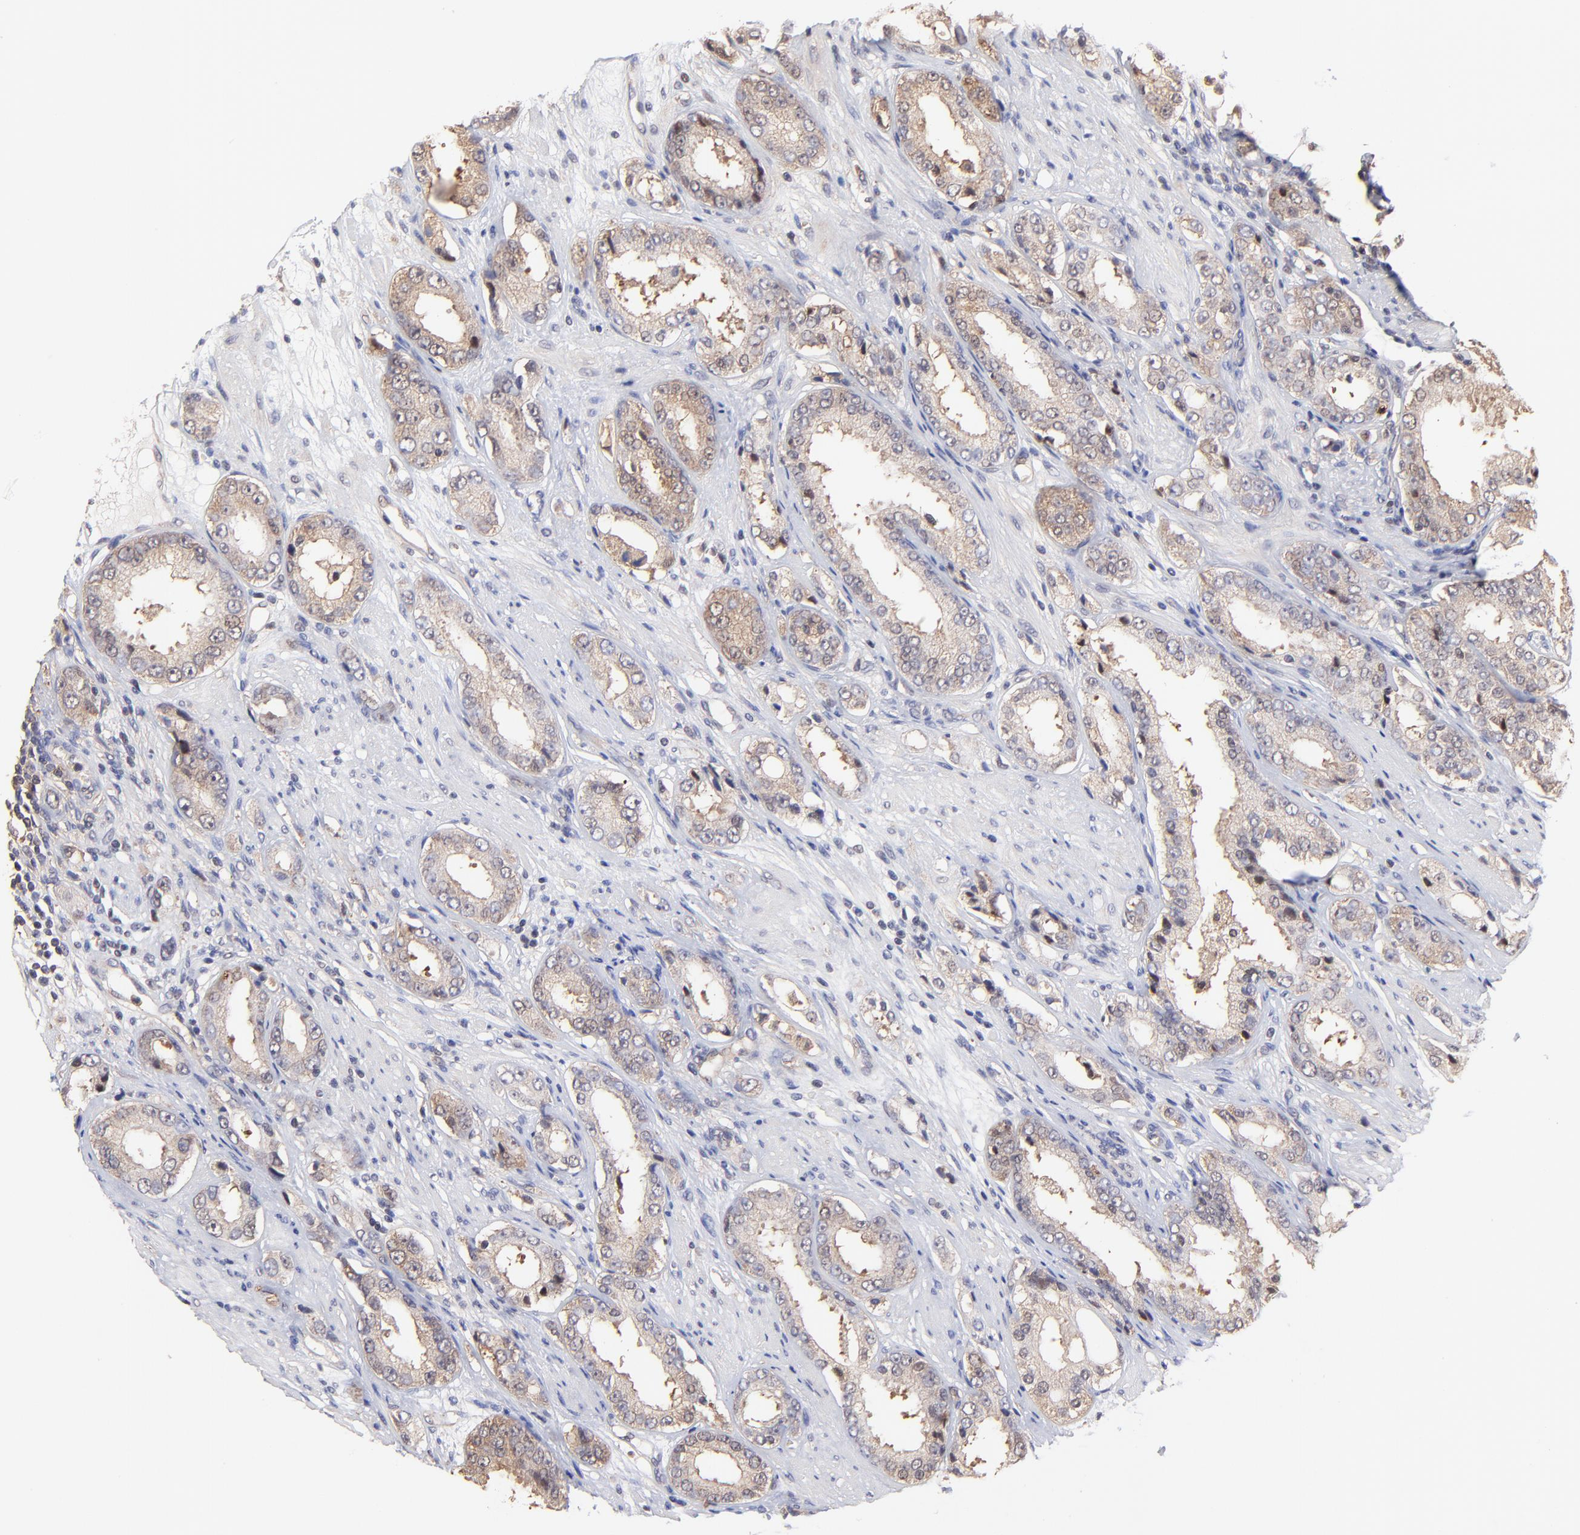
{"staining": {"intensity": "moderate", "quantity": ">75%", "location": "cytoplasmic/membranous"}, "tissue": "prostate cancer", "cell_type": "Tumor cells", "image_type": "cancer", "snomed": [{"axis": "morphology", "description": "Adenocarcinoma, Medium grade"}, {"axis": "topography", "description": "Prostate"}], "caption": "Prostate cancer (adenocarcinoma (medium-grade)) stained with DAB (3,3'-diaminobenzidine) immunohistochemistry shows medium levels of moderate cytoplasmic/membranous expression in about >75% of tumor cells. The staining was performed using DAB (3,3'-diaminobenzidine), with brown indicating positive protein expression. Nuclei are stained blue with hematoxylin.", "gene": "PSMA6", "patient": {"sex": "male", "age": 53}}